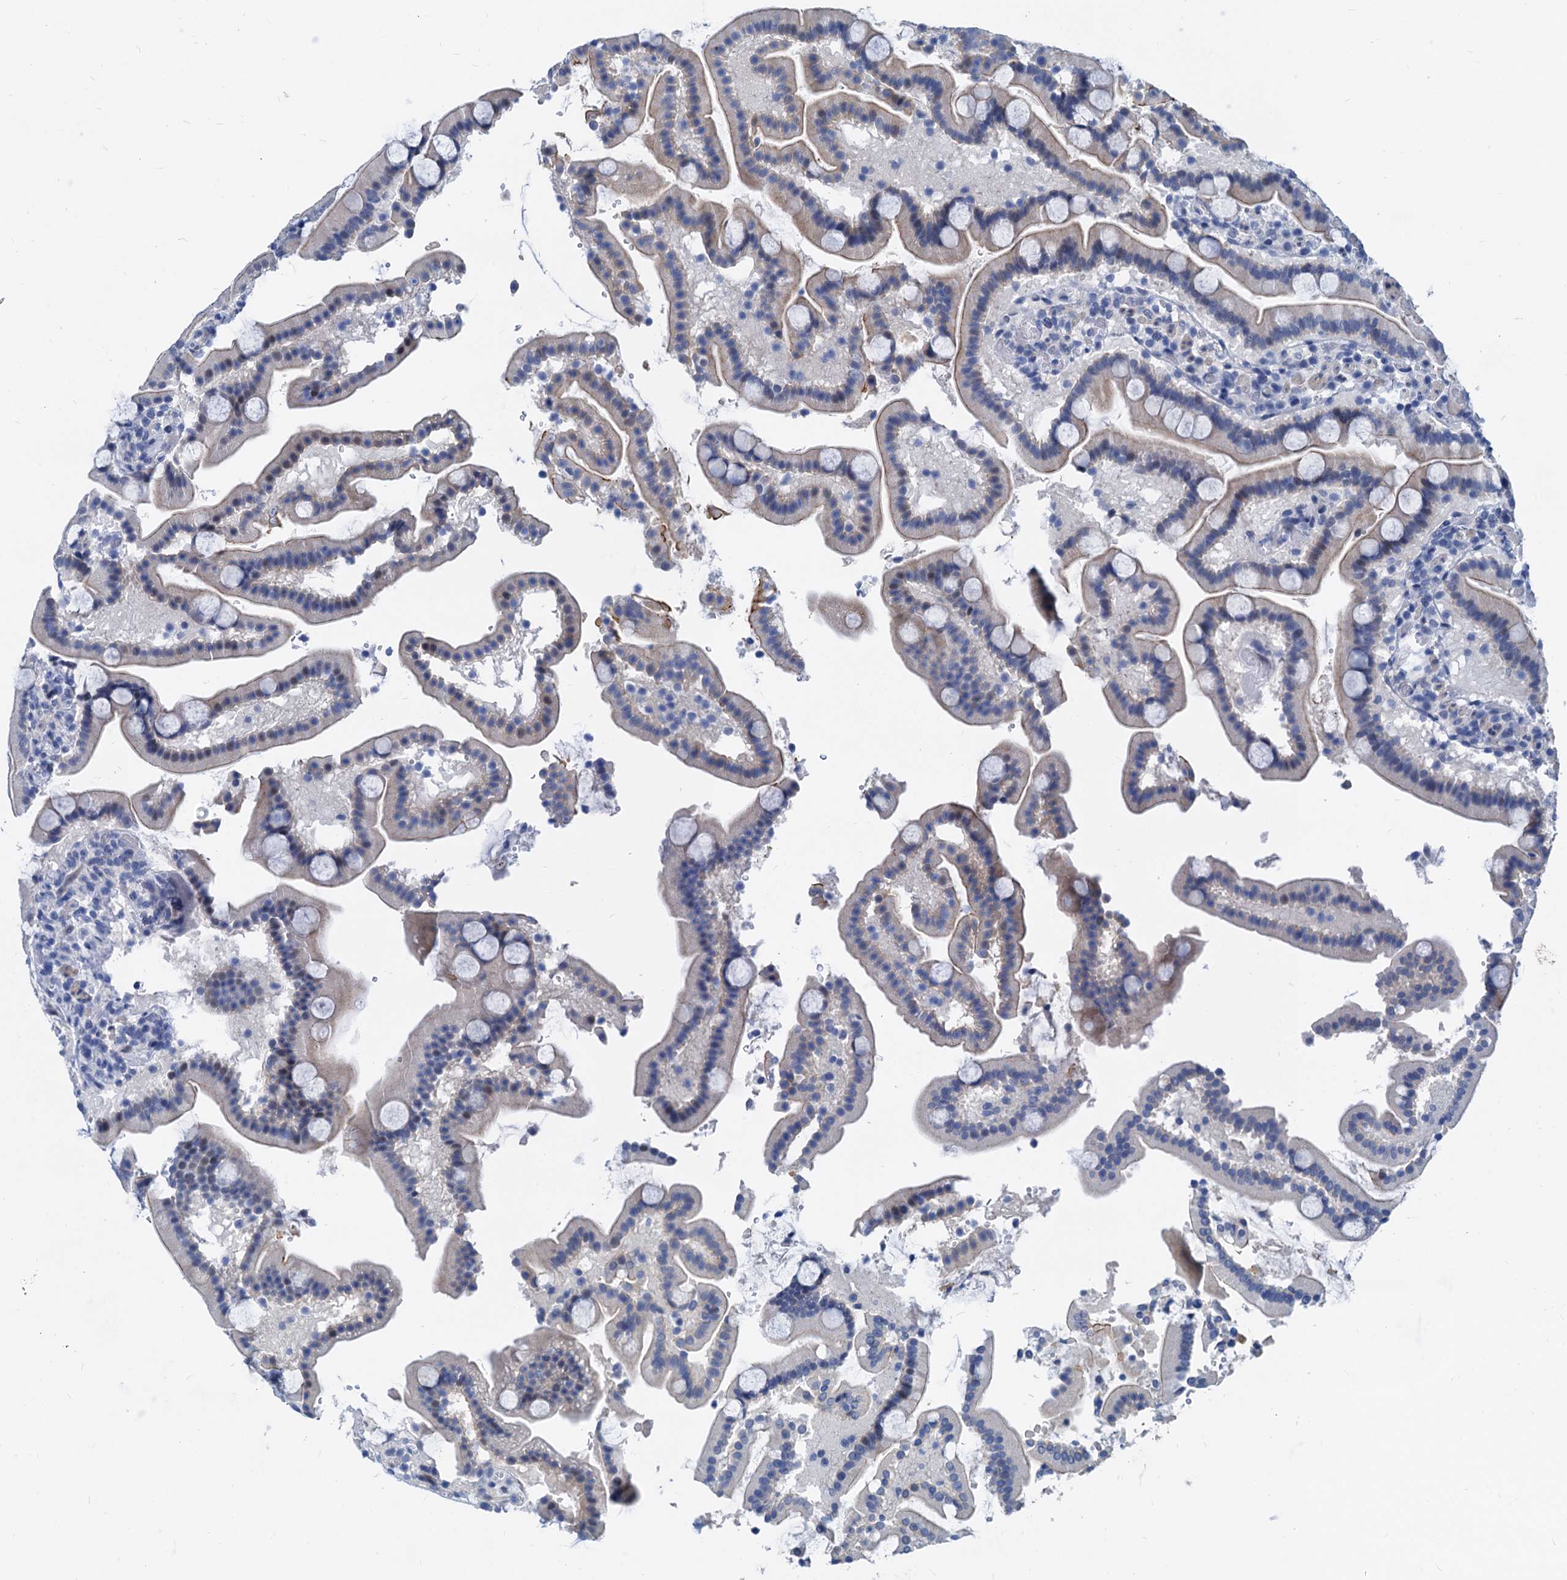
{"staining": {"intensity": "negative", "quantity": "none", "location": "none"}, "tissue": "duodenum", "cell_type": "Glandular cells", "image_type": "normal", "snomed": [{"axis": "morphology", "description": "Normal tissue, NOS"}, {"axis": "topography", "description": "Duodenum"}], "caption": "Normal duodenum was stained to show a protein in brown. There is no significant staining in glandular cells. (DAB immunohistochemistry (IHC) with hematoxylin counter stain).", "gene": "HSF2", "patient": {"sex": "male", "age": 55}}